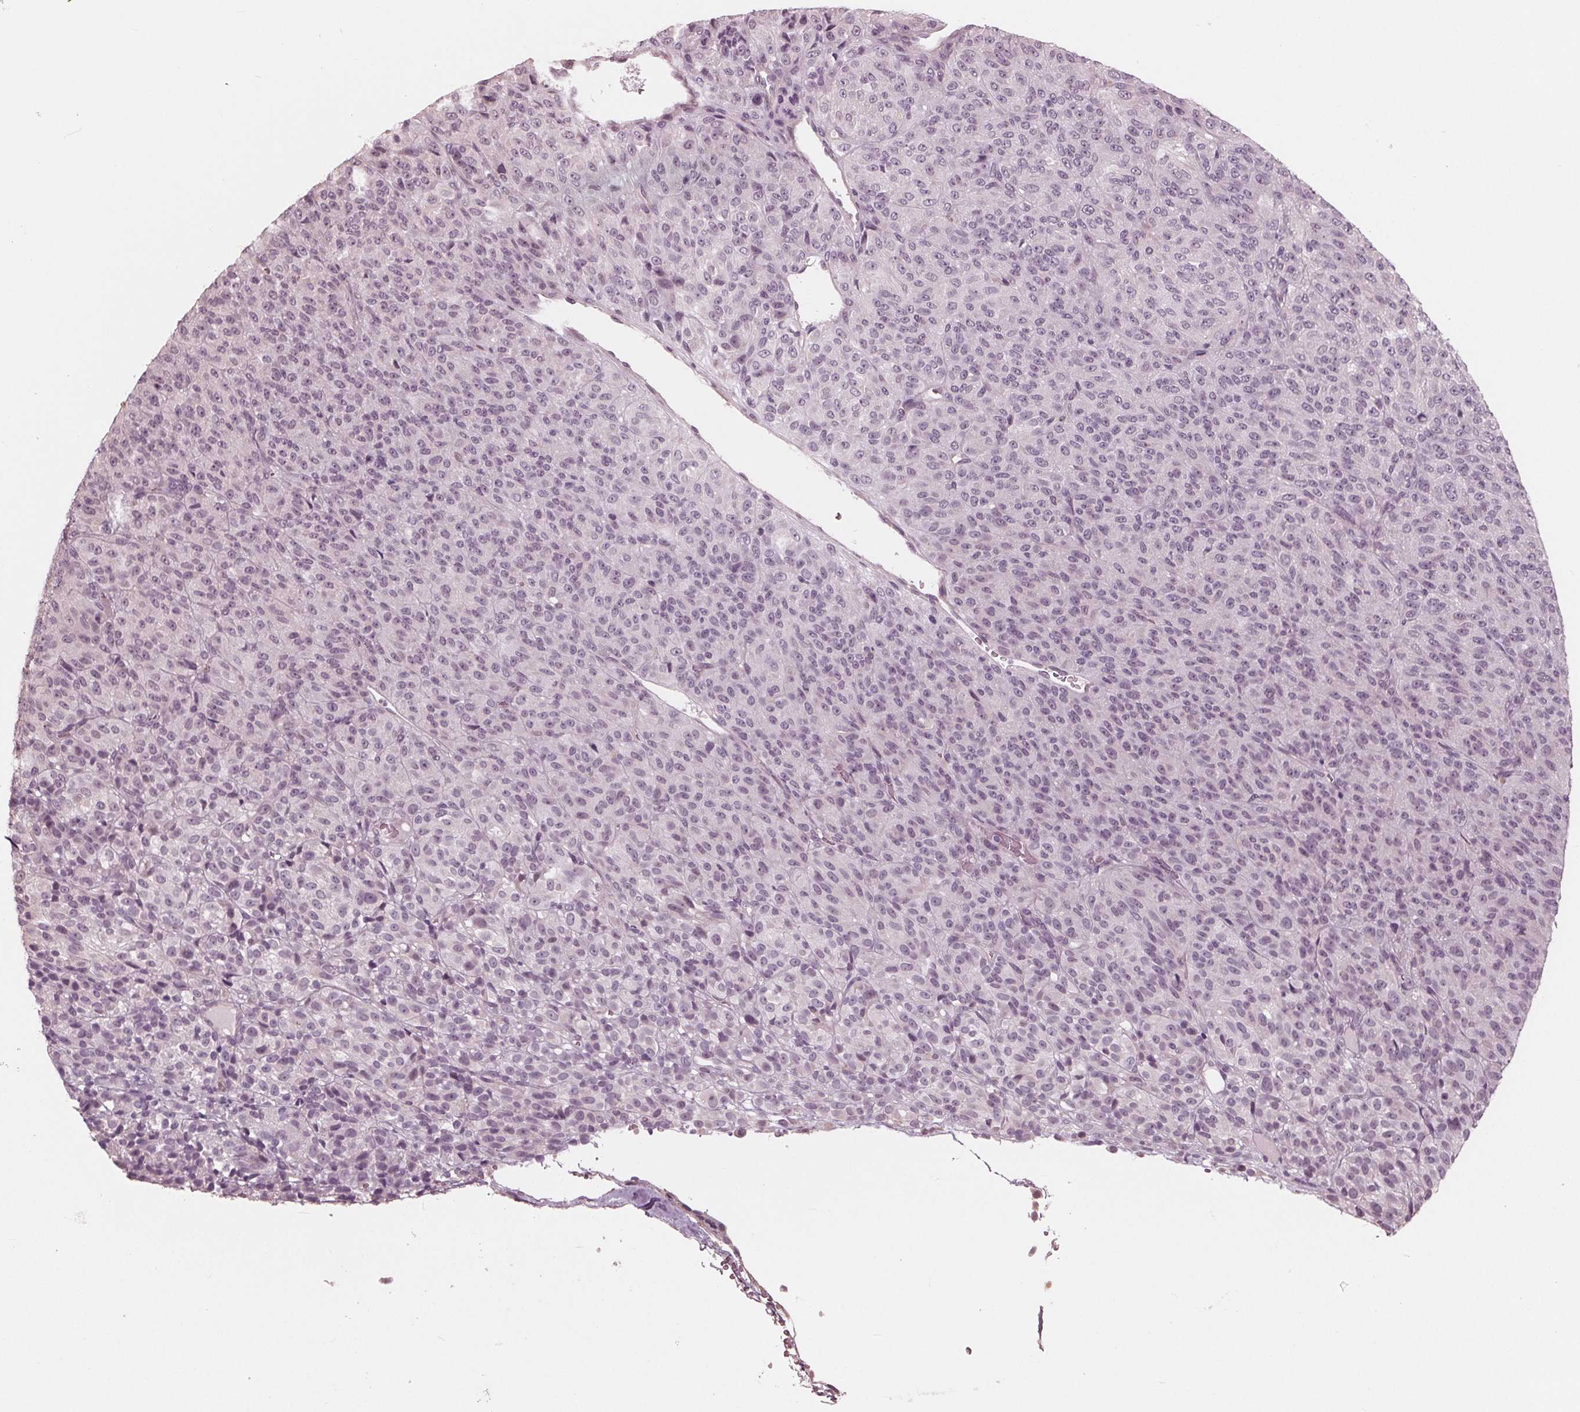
{"staining": {"intensity": "negative", "quantity": "none", "location": "none"}, "tissue": "melanoma", "cell_type": "Tumor cells", "image_type": "cancer", "snomed": [{"axis": "morphology", "description": "Malignant melanoma, Metastatic site"}, {"axis": "topography", "description": "Brain"}], "caption": "Malignant melanoma (metastatic site) was stained to show a protein in brown. There is no significant positivity in tumor cells.", "gene": "ING3", "patient": {"sex": "female", "age": 56}}